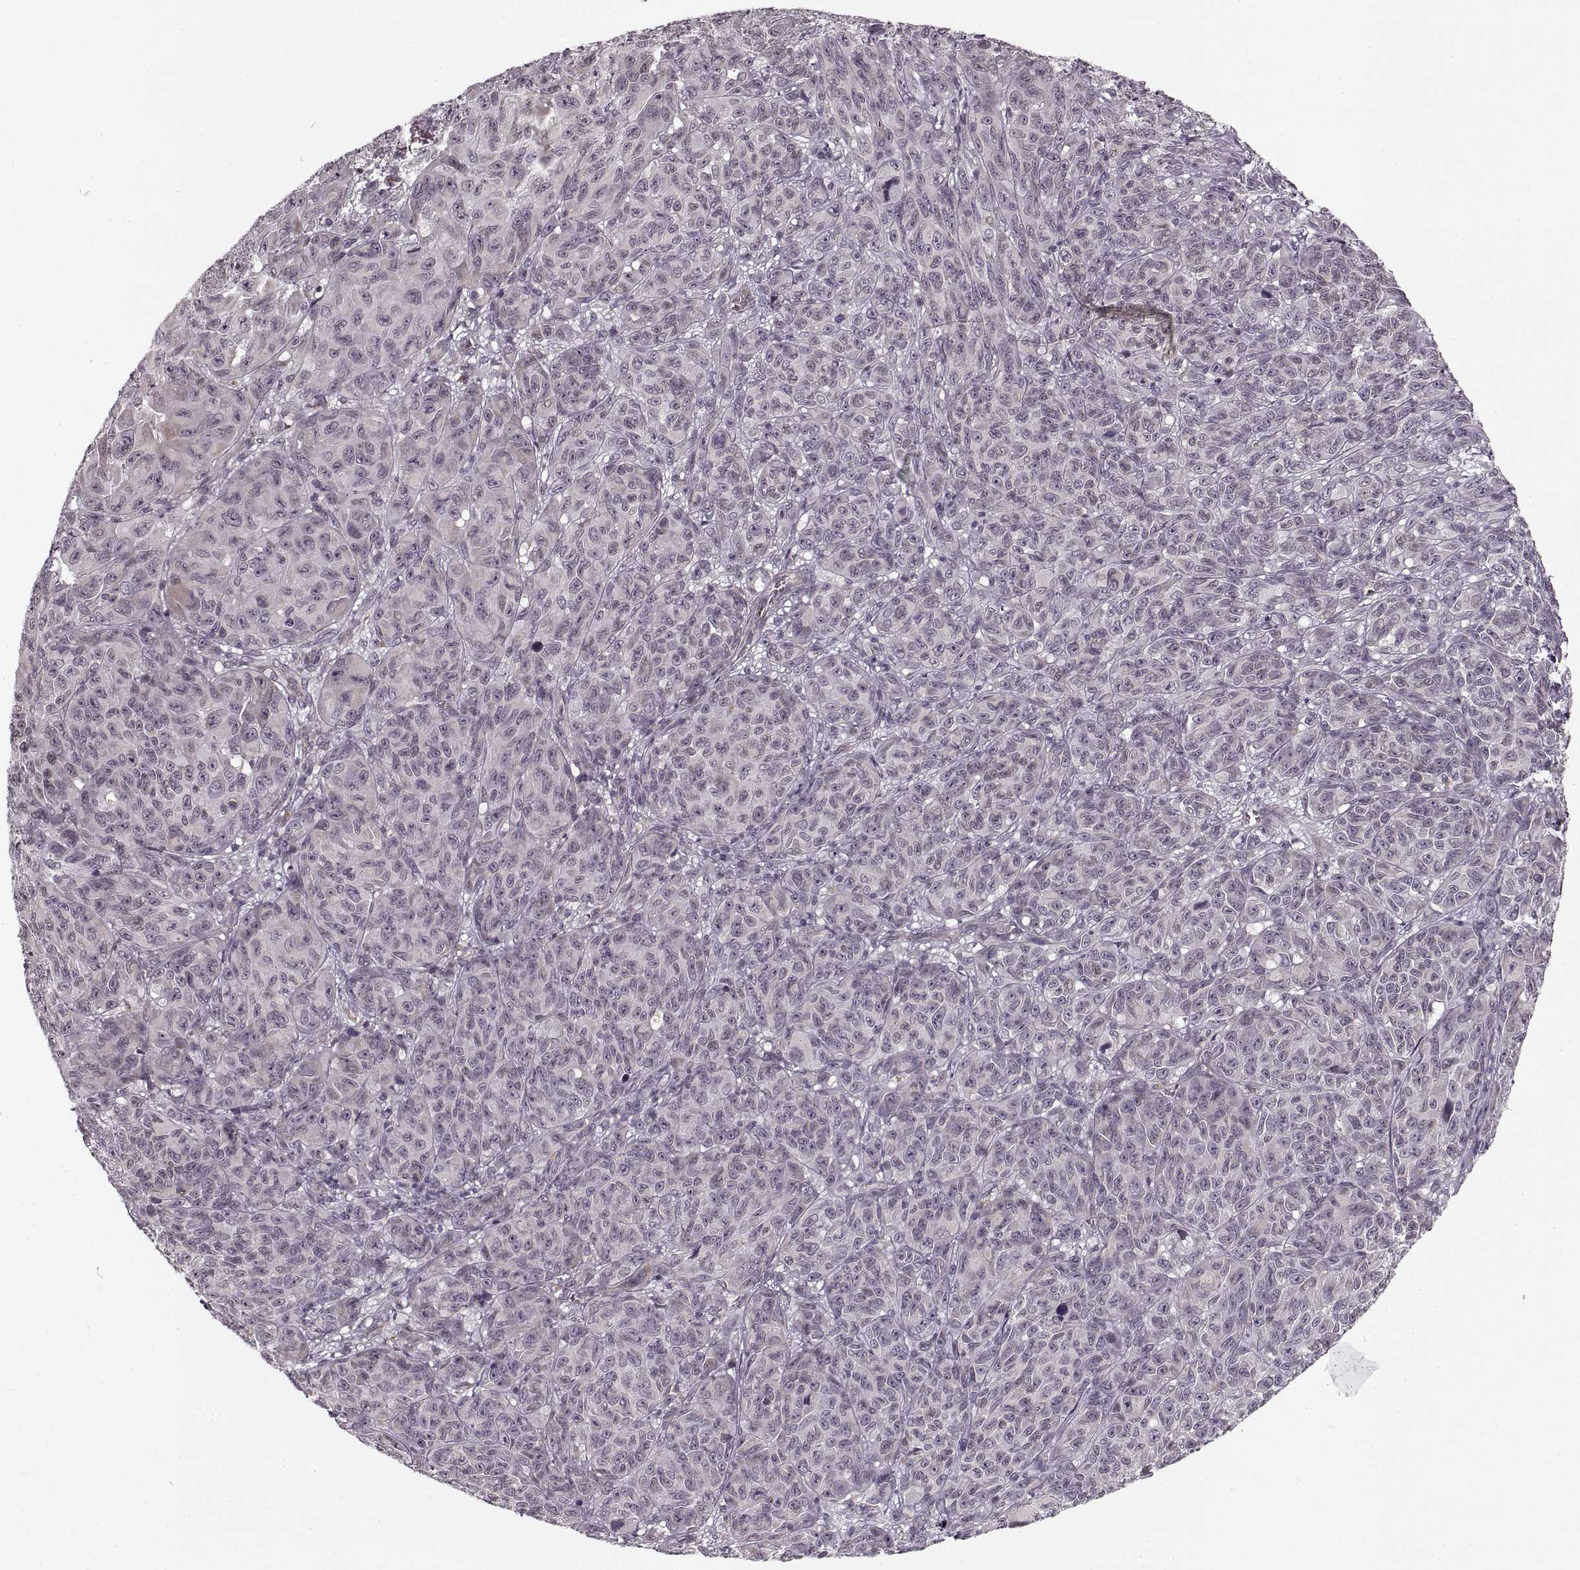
{"staining": {"intensity": "negative", "quantity": "none", "location": "none"}, "tissue": "melanoma", "cell_type": "Tumor cells", "image_type": "cancer", "snomed": [{"axis": "morphology", "description": "Malignant melanoma, NOS"}, {"axis": "topography", "description": "Vulva, labia, clitoris and Bartholin´s gland, NO"}], "caption": "The image exhibits no significant staining in tumor cells of malignant melanoma.", "gene": "ASIC3", "patient": {"sex": "female", "age": 75}}